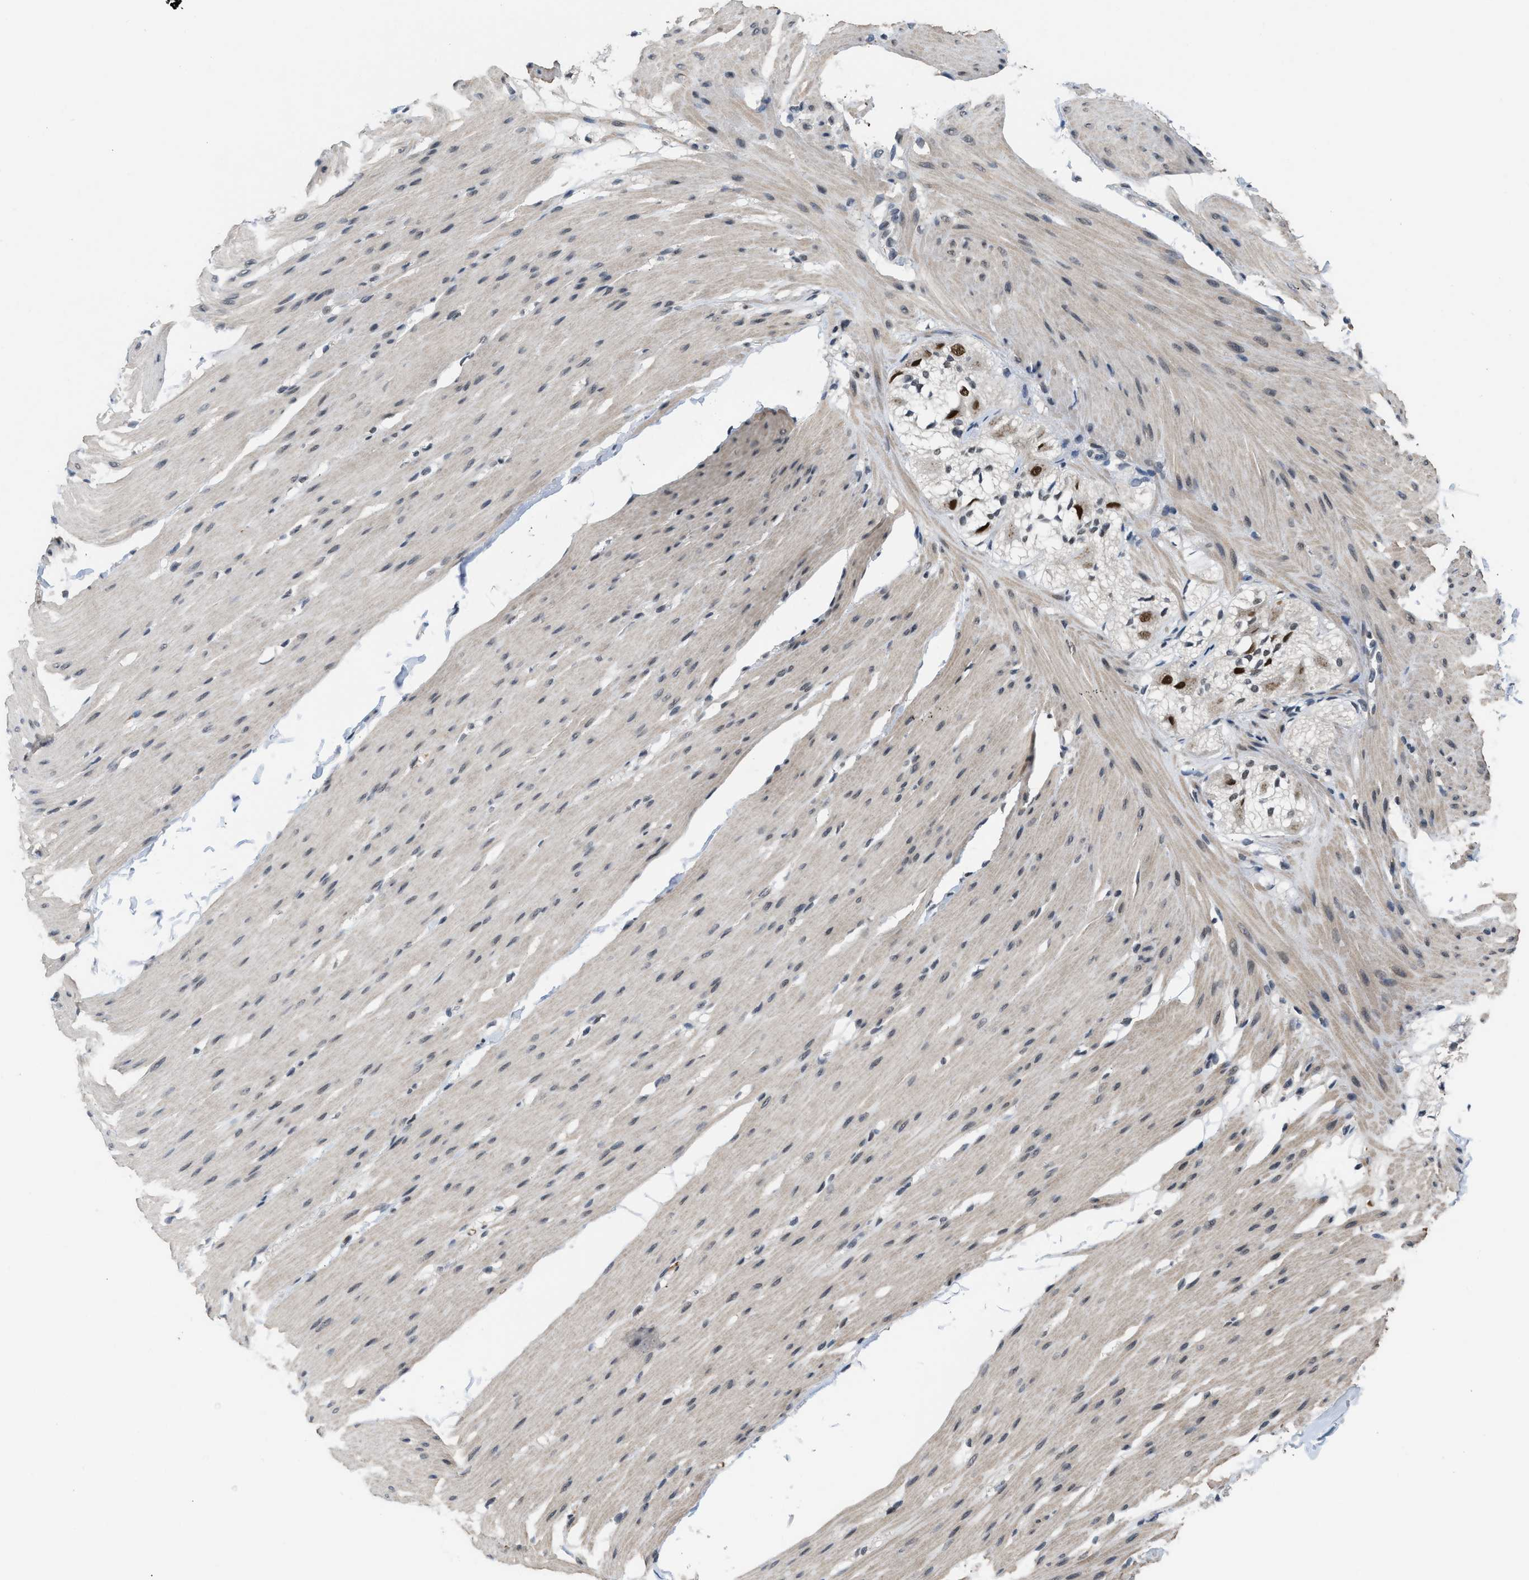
{"staining": {"intensity": "weak", "quantity": ">75%", "location": "cytoplasmic/membranous,nuclear"}, "tissue": "smooth muscle", "cell_type": "Smooth muscle cells", "image_type": "normal", "snomed": [{"axis": "morphology", "description": "Normal tissue, NOS"}, {"axis": "topography", "description": "Smooth muscle"}, {"axis": "topography", "description": "Colon"}], "caption": "Smooth muscle stained for a protein (brown) displays weak cytoplasmic/membranous,nuclear positive expression in about >75% of smooth muscle cells.", "gene": "TERF2IP", "patient": {"sex": "male", "age": 67}}